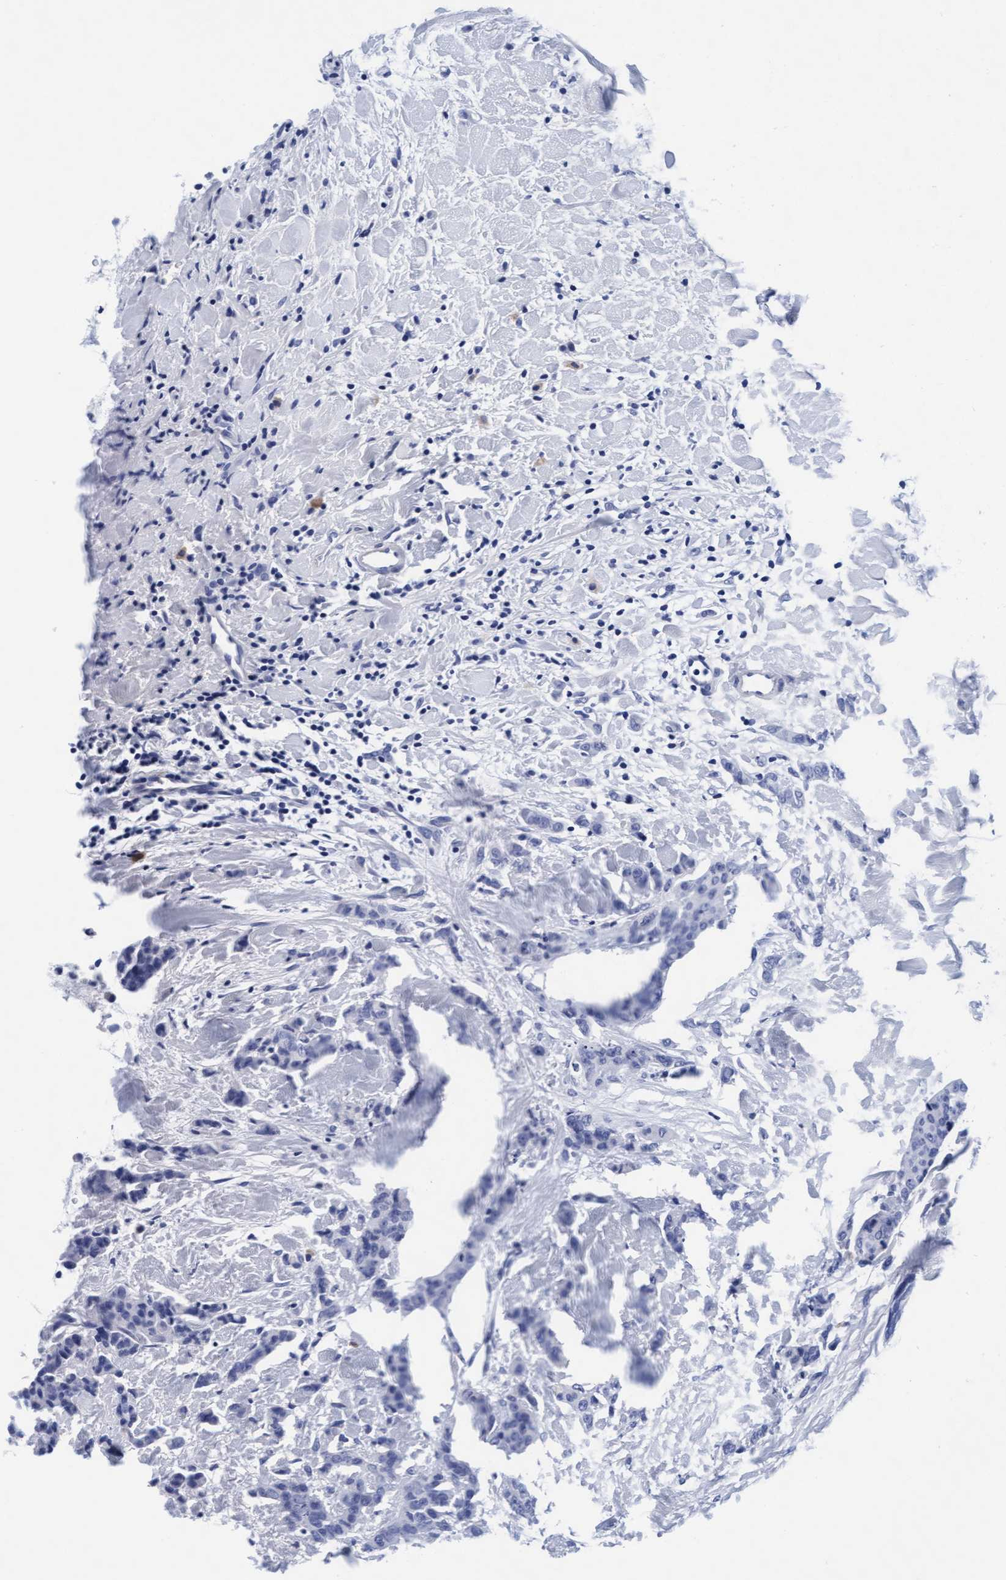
{"staining": {"intensity": "negative", "quantity": "none", "location": "none"}, "tissue": "breast cancer", "cell_type": "Tumor cells", "image_type": "cancer", "snomed": [{"axis": "morphology", "description": "Normal tissue, NOS"}, {"axis": "morphology", "description": "Duct carcinoma"}, {"axis": "topography", "description": "Breast"}], "caption": "Breast cancer (infiltrating ductal carcinoma) was stained to show a protein in brown. There is no significant expression in tumor cells.", "gene": "ARSG", "patient": {"sex": "female", "age": 40}}